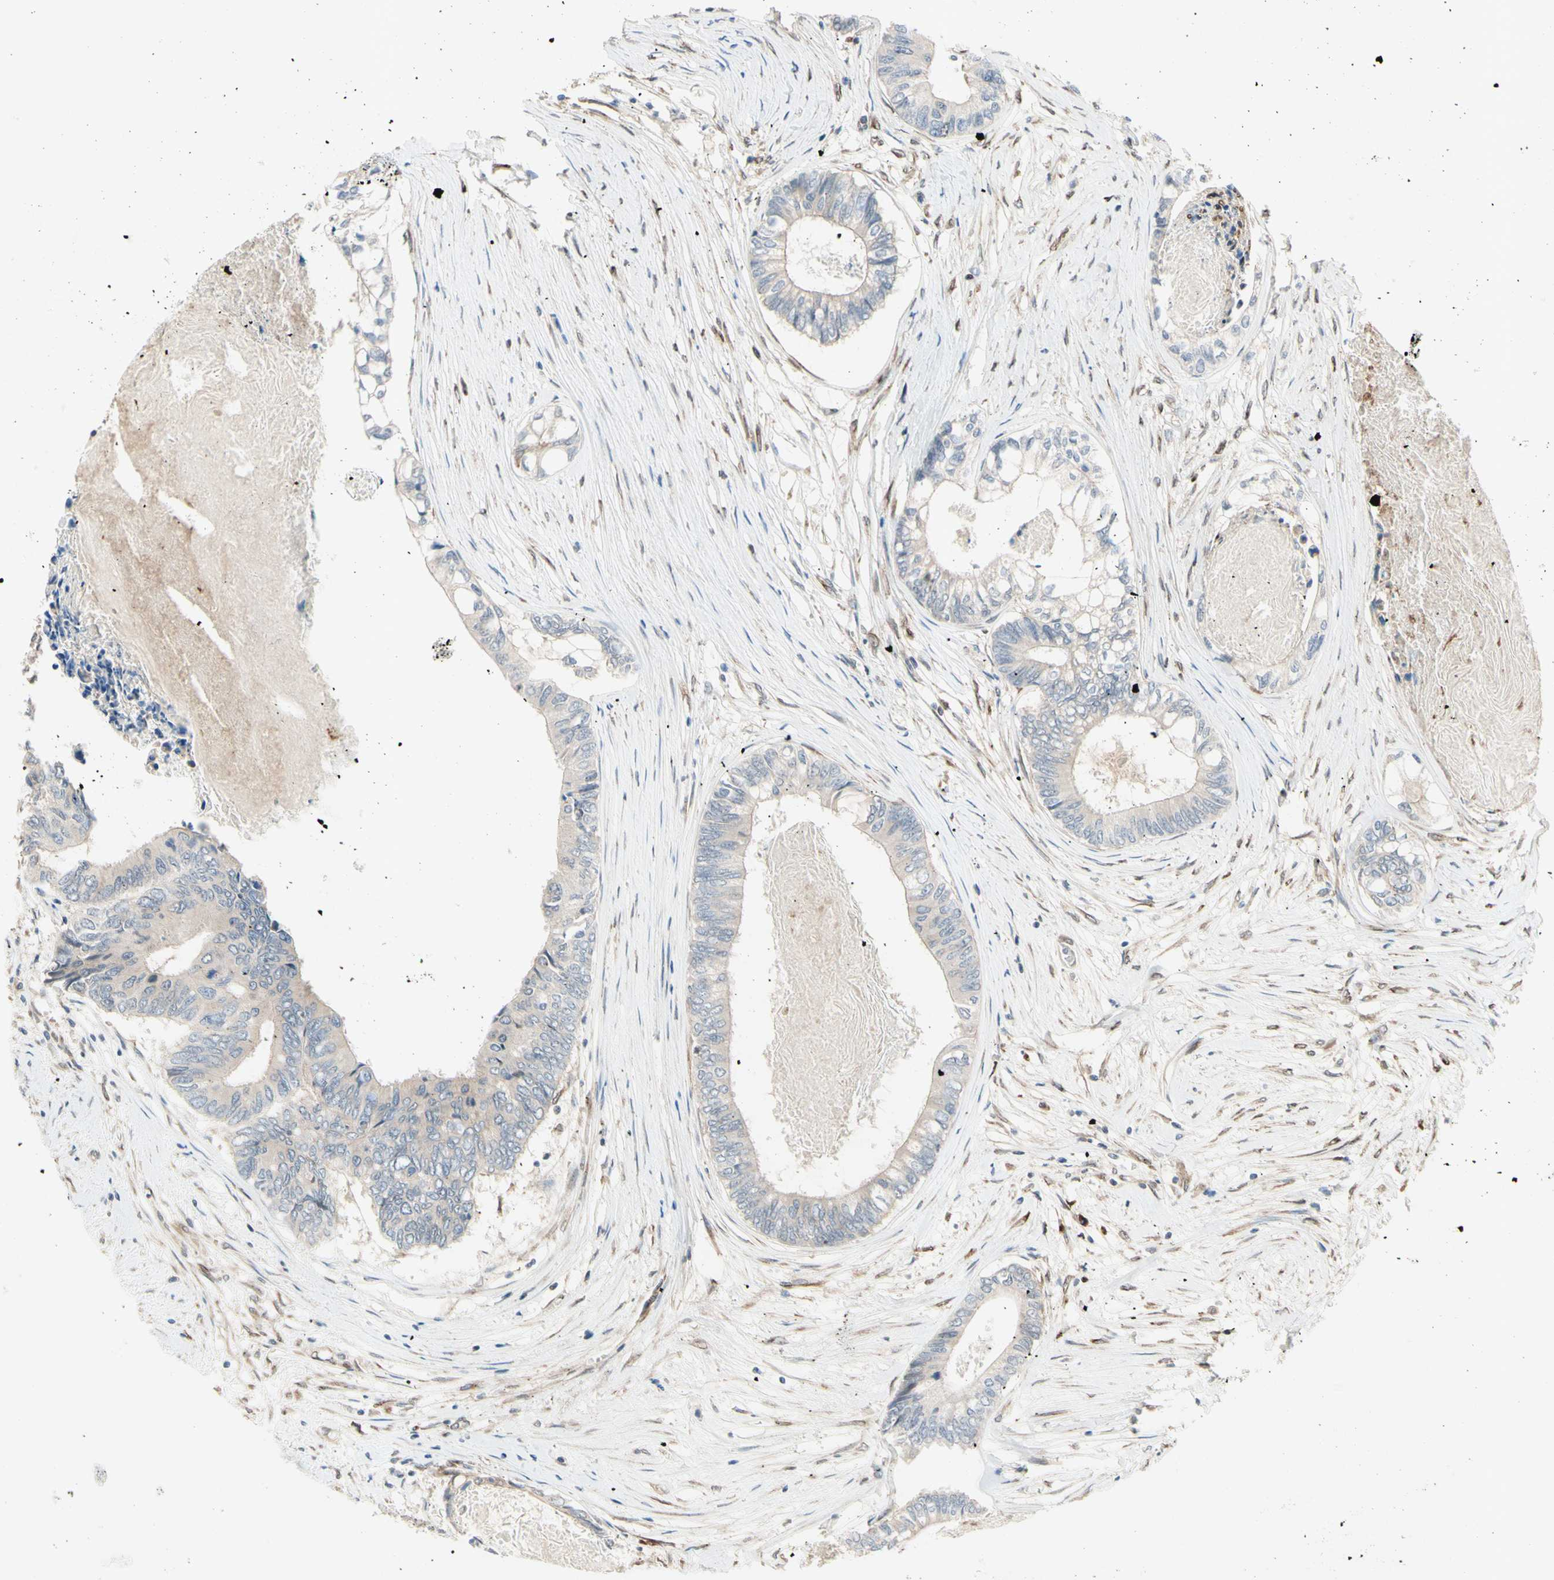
{"staining": {"intensity": "weak", "quantity": ">75%", "location": "cytoplasmic/membranous"}, "tissue": "colorectal cancer", "cell_type": "Tumor cells", "image_type": "cancer", "snomed": [{"axis": "morphology", "description": "Adenocarcinoma, NOS"}, {"axis": "topography", "description": "Rectum"}], "caption": "Protein expression analysis of adenocarcinoma (colorectal) demonstrates weak cytoplasmic/membranous staining in about >75% of tumor cells. (DAB (3,3'-diaminobenzidine) IHC, brown staining for protein, blue staining for nuclei).", "gene": "TRAF2", "patient": {"sex": "male", "age": 63}}